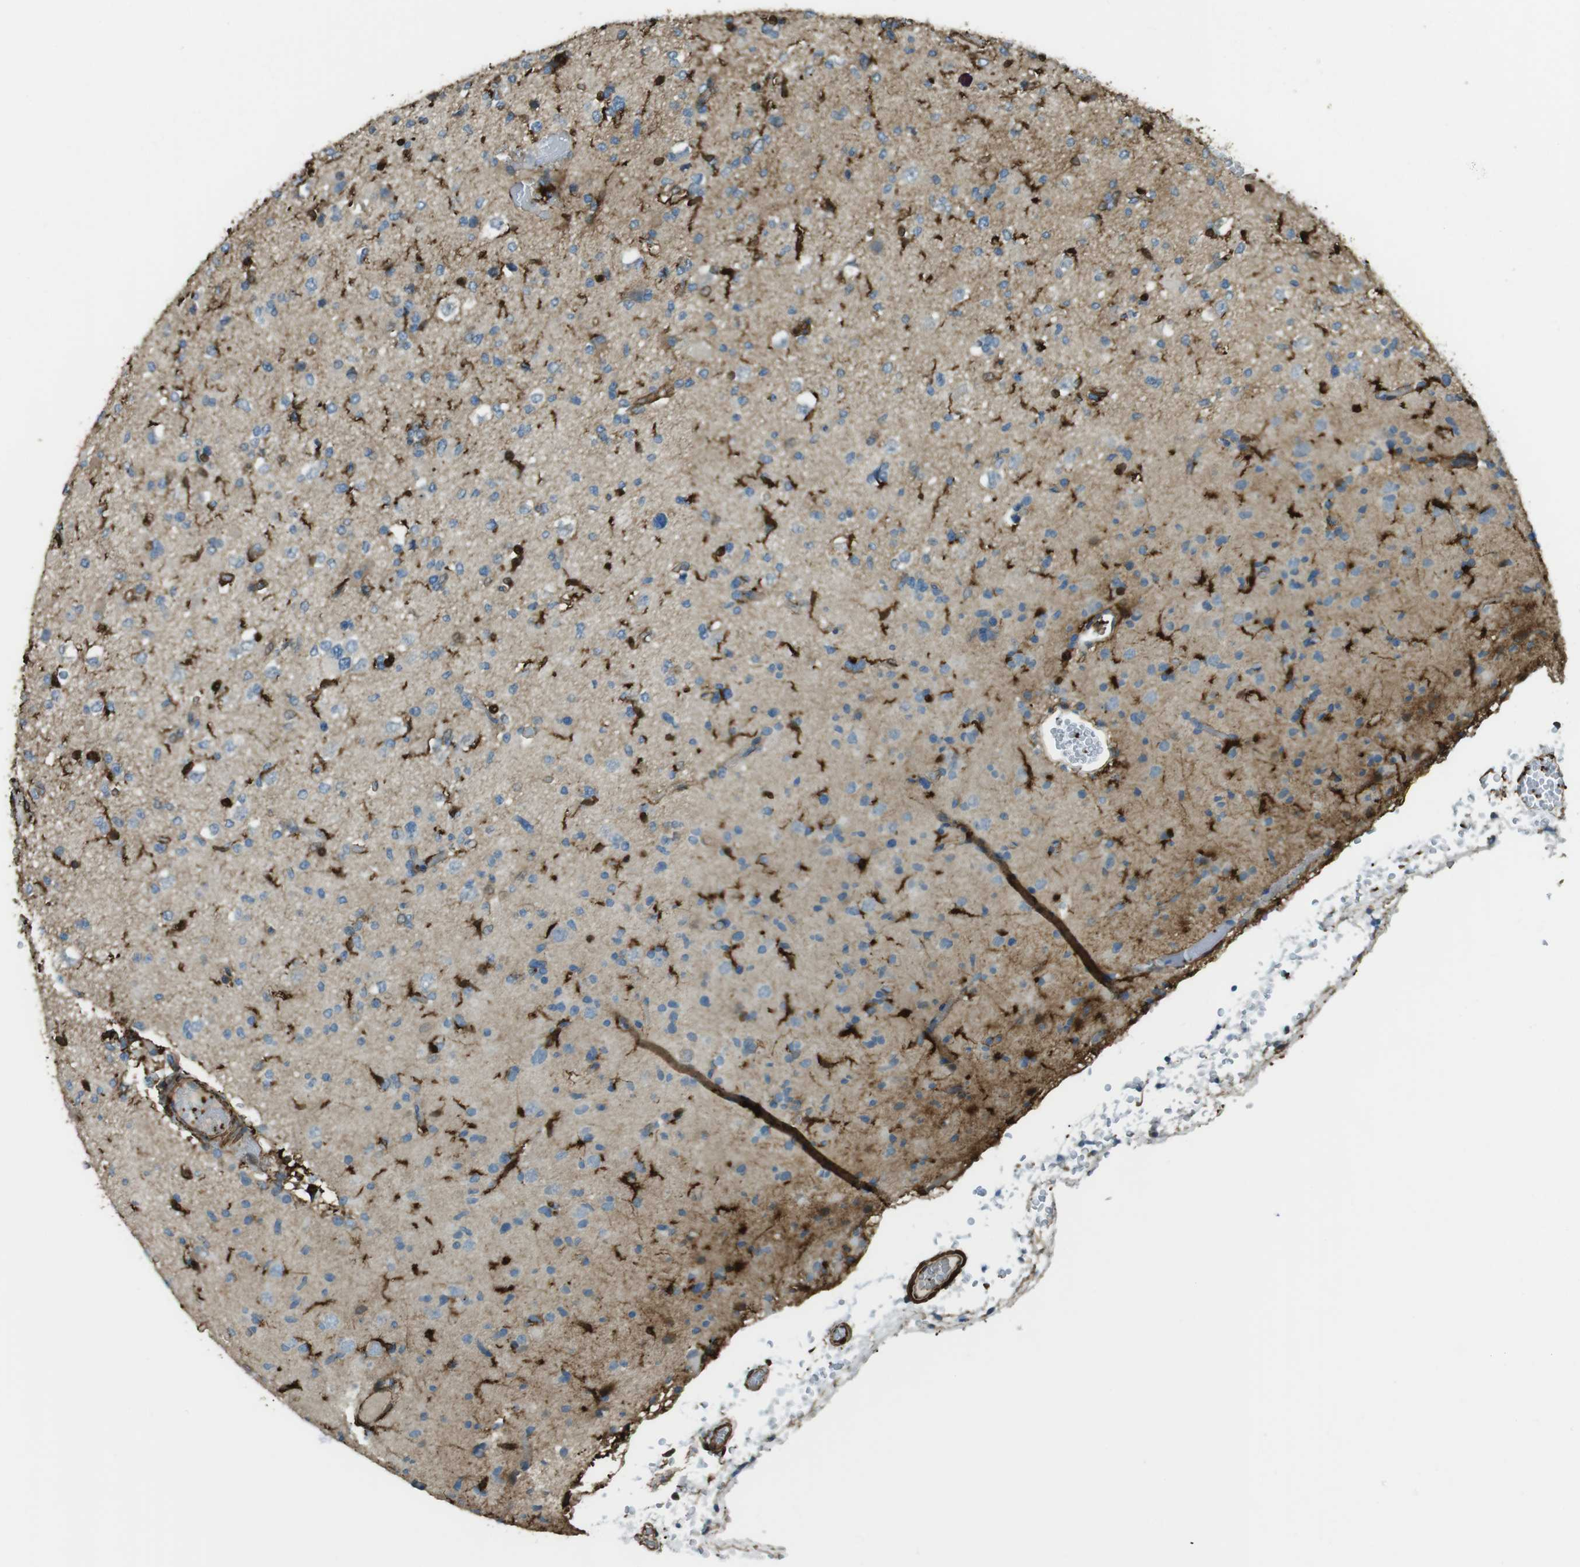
{"staining": {"intensity": "strong", "quantity": "<25%", "location": "cytoplasmic/membranous"}, "tissue": "glioma", "cell_type": "Tumor cells", "image_type": "cancer", "snomed": [{"axis": "morphology", "description": "Glioma, malignant, Low grade"}, {"axis": "topography", "description": "Brain"}], "caption": "About <25% of tumor cells in human malignant glioma (low-grade) demonstrate strong cytoplasmic/membranous protein expression as visualized by brown immunohistochemical staining.", "gene": "SFT2D1", "patient": {"sex": "female", "age": 22}}